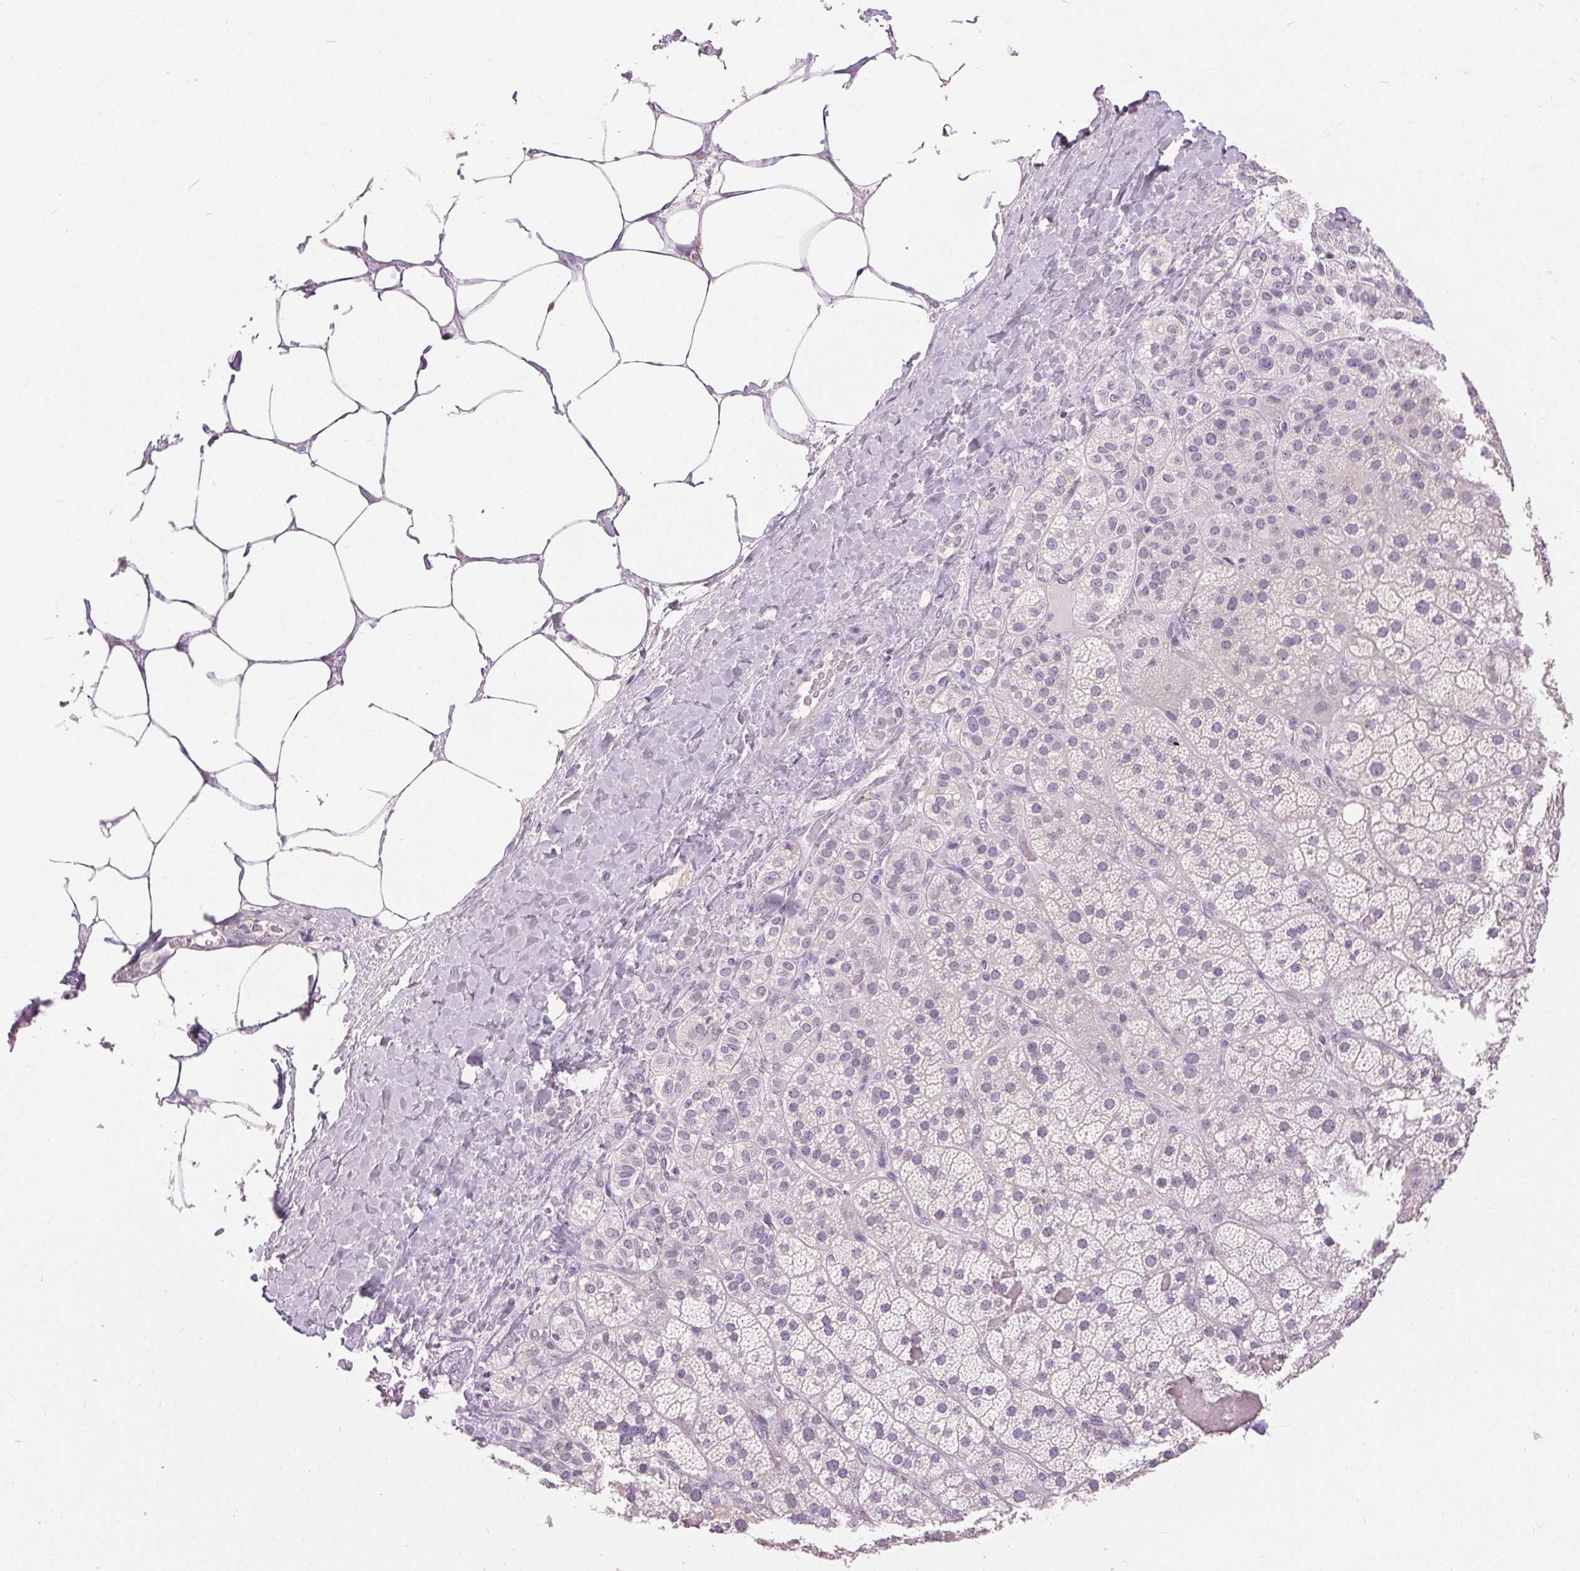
{"staining": {"intensity": "weak", "quantity": "<25%", "location": "cytoplasmic/membranous"}, "tissue": "adrenal gland", "cell_type": "Glandular cells", "image_type": "normal", "snomed": [{"axis": "morphology", "description": "Normal tissue, NOS"}, {"axis": "topography", "description": "Adrenal gland"}], "caption": "DAB (3,3'-diaminobenzidine) immunohistochemical staining of normal human adrenal gland displays no significant expression in glandular cells.", "gene": "DSG3", "patient": {"sex": "male", "age": 57}}